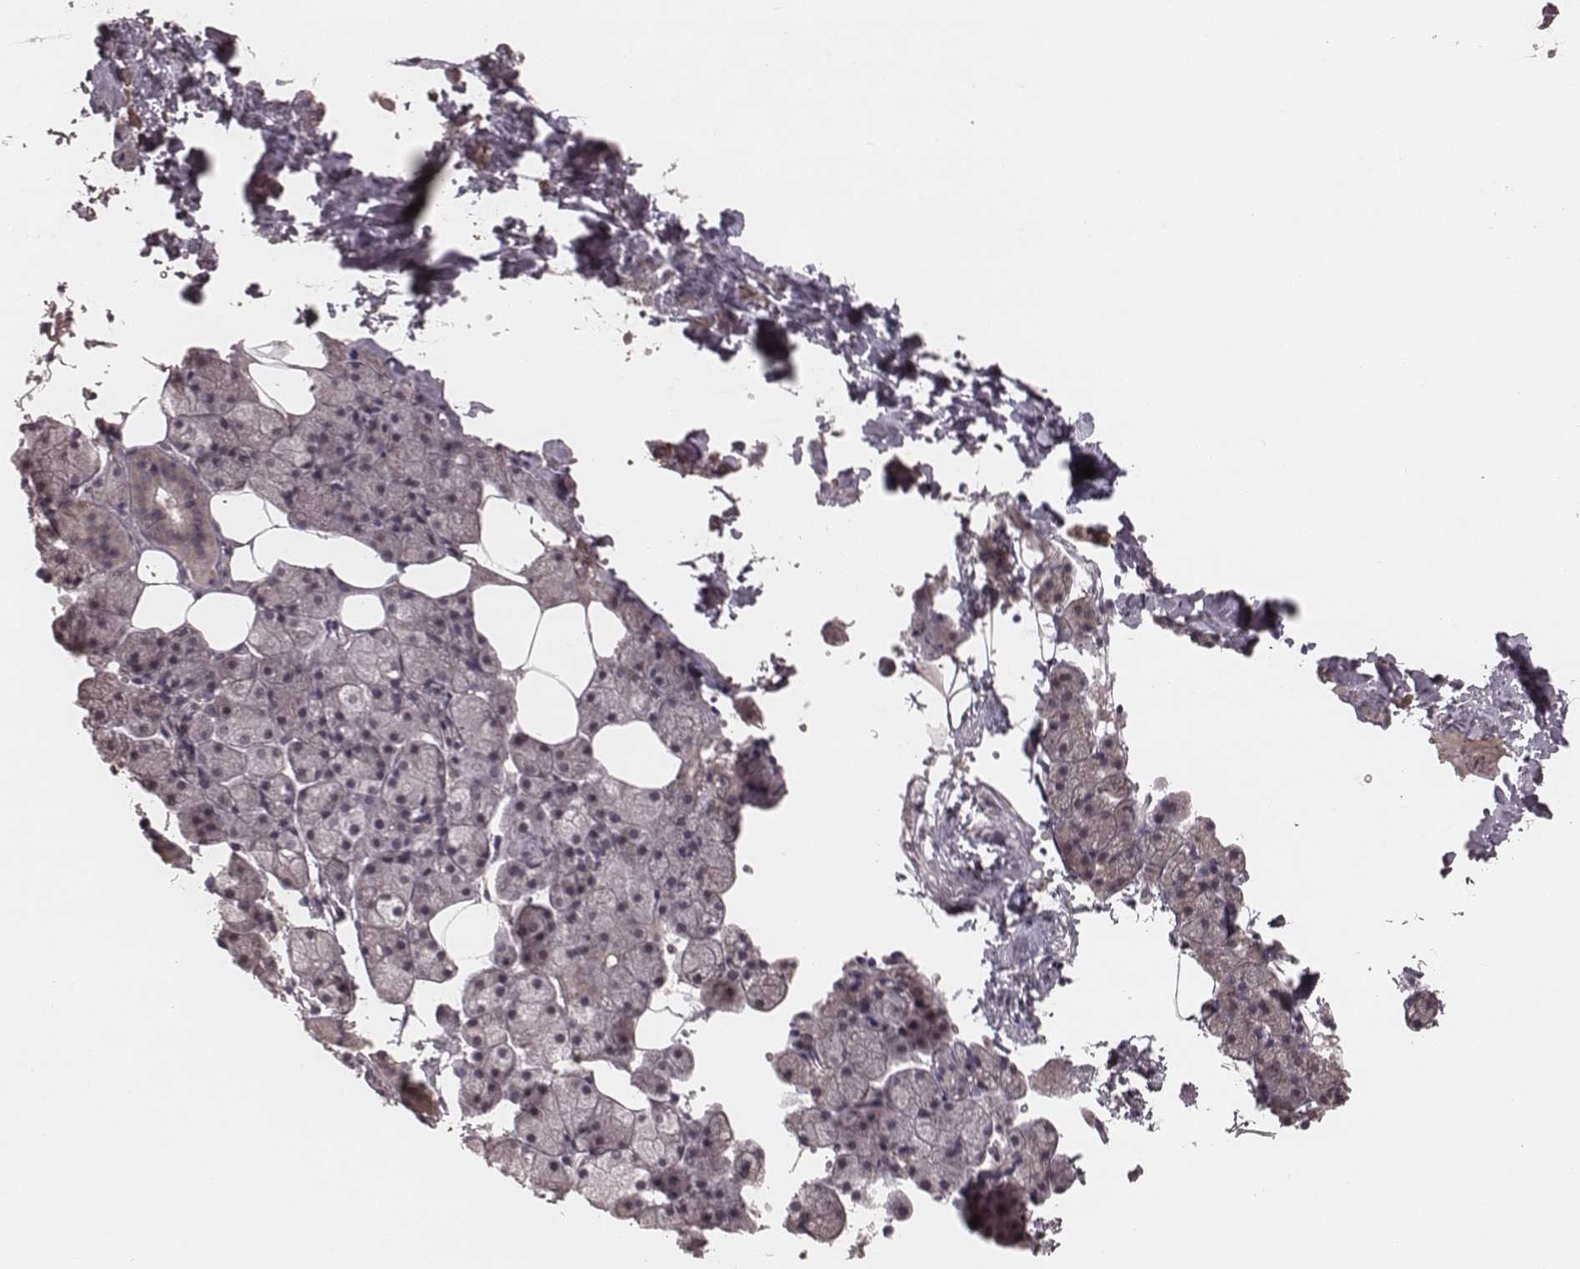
{"staining": {"intensity": "negative", "quantity": "none", "location": "none"}, "tissue": "salivary gland", "cell_type": "Glandular cells", "image_type": "normal", "snomed": [{"axis": "morphology", "description": "Normal tissue, NOS"}, {"axis": "topography", "description": "Salivary gland"}], "caption": "The immunohistochemistry histopathology image has no significant expression in glandular cells of salivary gland. Nuclei are stained in blue.", "gene": "IL5", "patient": {"sex": "male", "age": 38}}